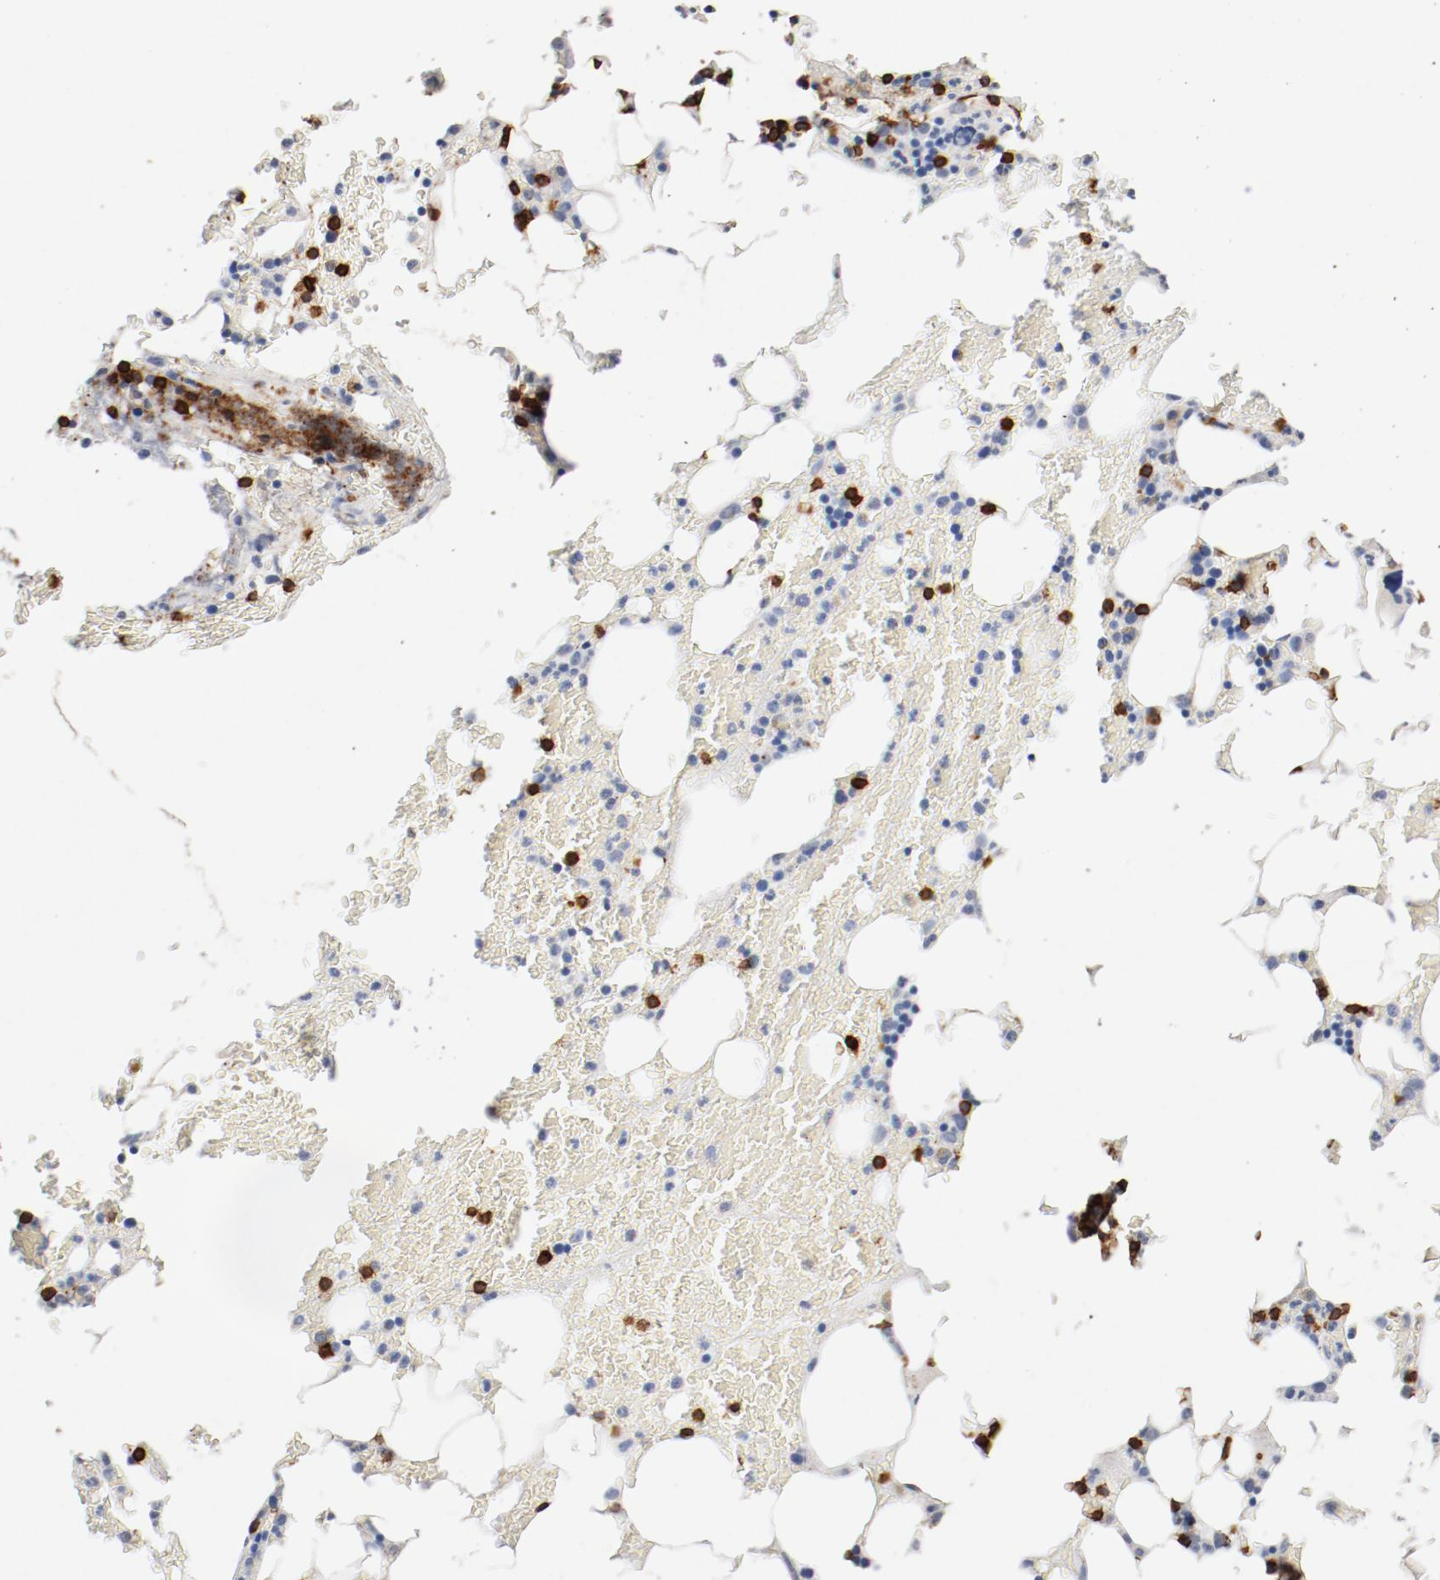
{"staining": {"intensity": "strong", "quantity": "25%-75%", "location": "cytoplasmic/membranous"}, "tissue": "bone marrow", "cell_type": "Hematopoietic cells", "image_type": "normal", "snomed": [{"axis": "morphology", "description": "Normal tissue, NOS"}, {"axis": "topography", "description": "Bone marrow"}], "caption": "DAB immunohistochemical staining of normal bone marrow displays strong cytoplasmic/membranous protein staining in about 25%-75% of hematopoietic cells. The protein of interest is shown in brown color, while the nuclei are stained blue.", "gene": "CD247", "patient": {"sex": "female", "age": 73}}